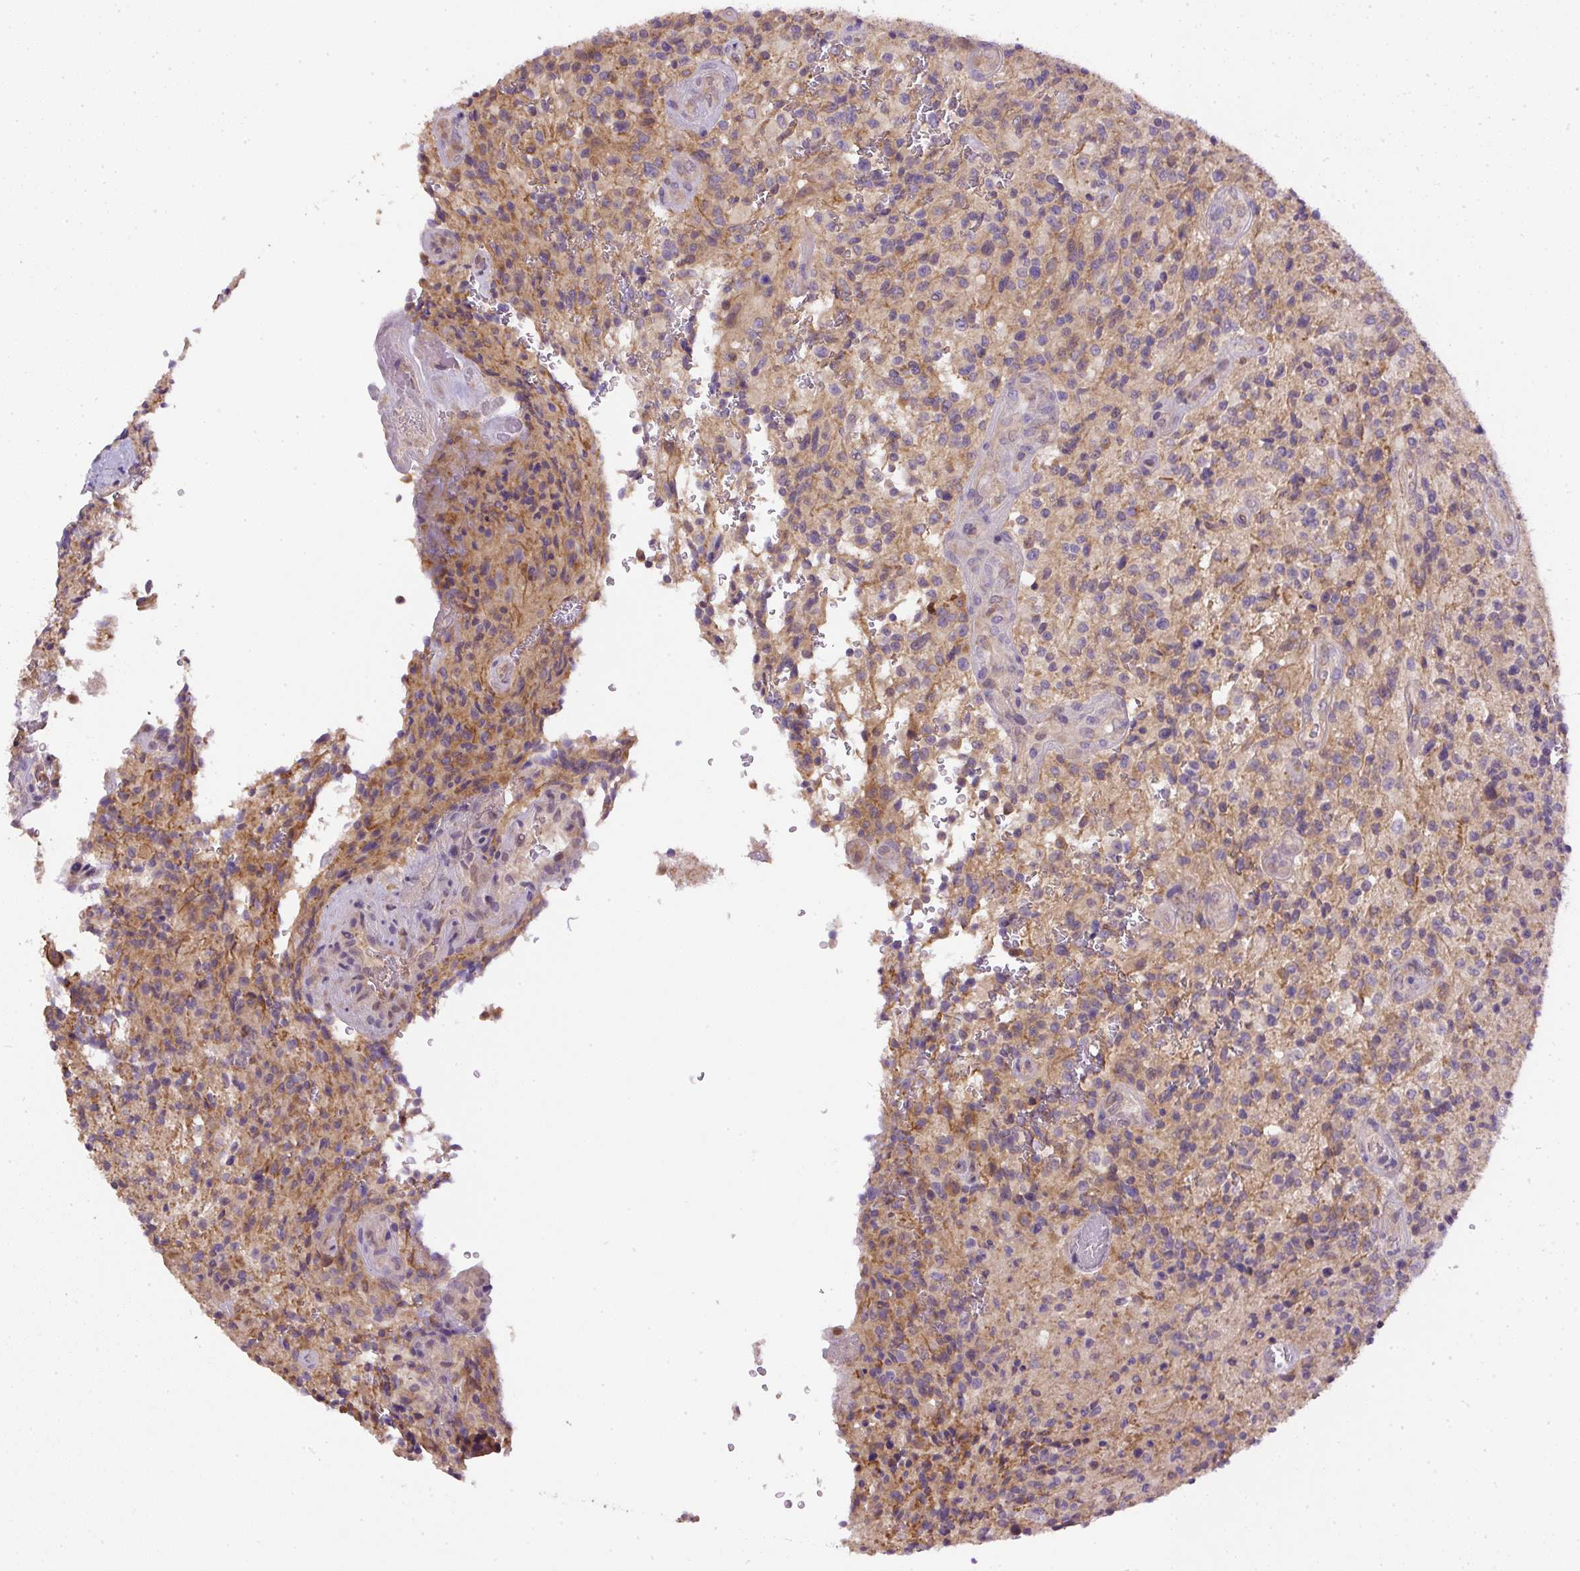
{"staining": {"intensity": "weak", "quantity": ">75%", "location": "cytoplasmic/membranous"}, "tissue": "glioma", "cell_type": "Tumor cells", "image_type": "cancer", "snomed": [{"axis": "morphology", "description": "Normal tissue, NOS"}, {"axis": "morphology", "description": "Glioma, malignant, High grade"}, {"axis": "topography", "description": "Cerebral cortex"}], "caption": "Immunohistochemistry staining of high-grade glioma (malignant), which displays low levels of weak cytoplasmic/membranous positivity in approximately >75% of tumor cells indicating weak cytoplasmic/membranous protein positivity. The staining was performed using DAB (3,3'-diaminobenzidine) (brown) for protein detection and nuclei were counterstained in hematoxylin (blue).", "gene": "DAPK1", "patient": {"sex": "male", "age": 56}}